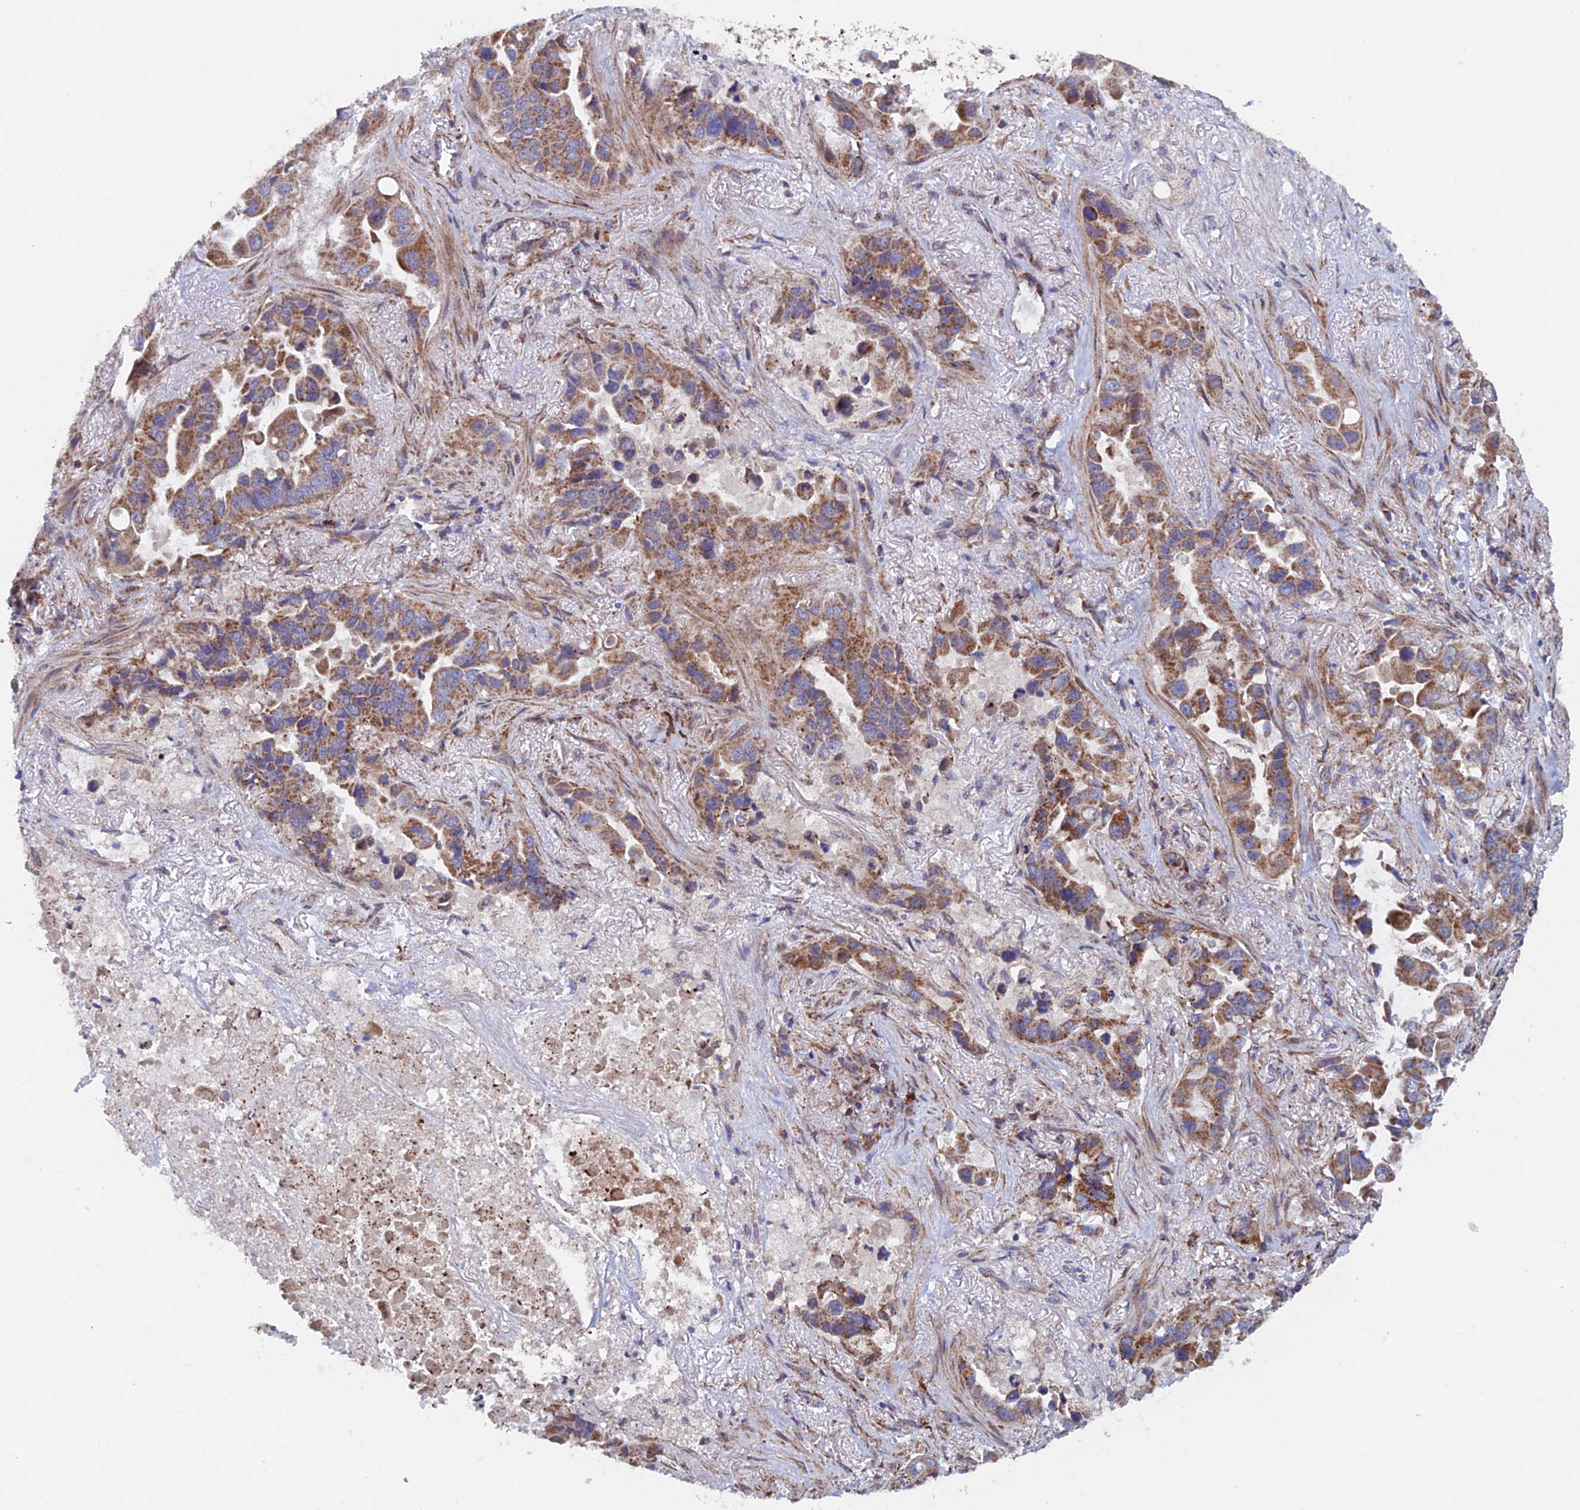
{"staining": {"intensity": "moderate", "quantity": ">75%", "location": "cytoplasmic/membranous"}, "tissue": "lung cancer", "cell_type": "Tumor cells", "image_type": "cancer", "snomed": [{"axis": "morphology", "description": "Adenocarcinoma, NOS"}, {"axis": "topography", "description": "Lung"}], "caption": "Human adenocarcinoma (lung) stained with a protein marker reveals moderate staining in tumor cells.", "gene": "MRPL1", "patient": {"sex": "male", "age": 64}}